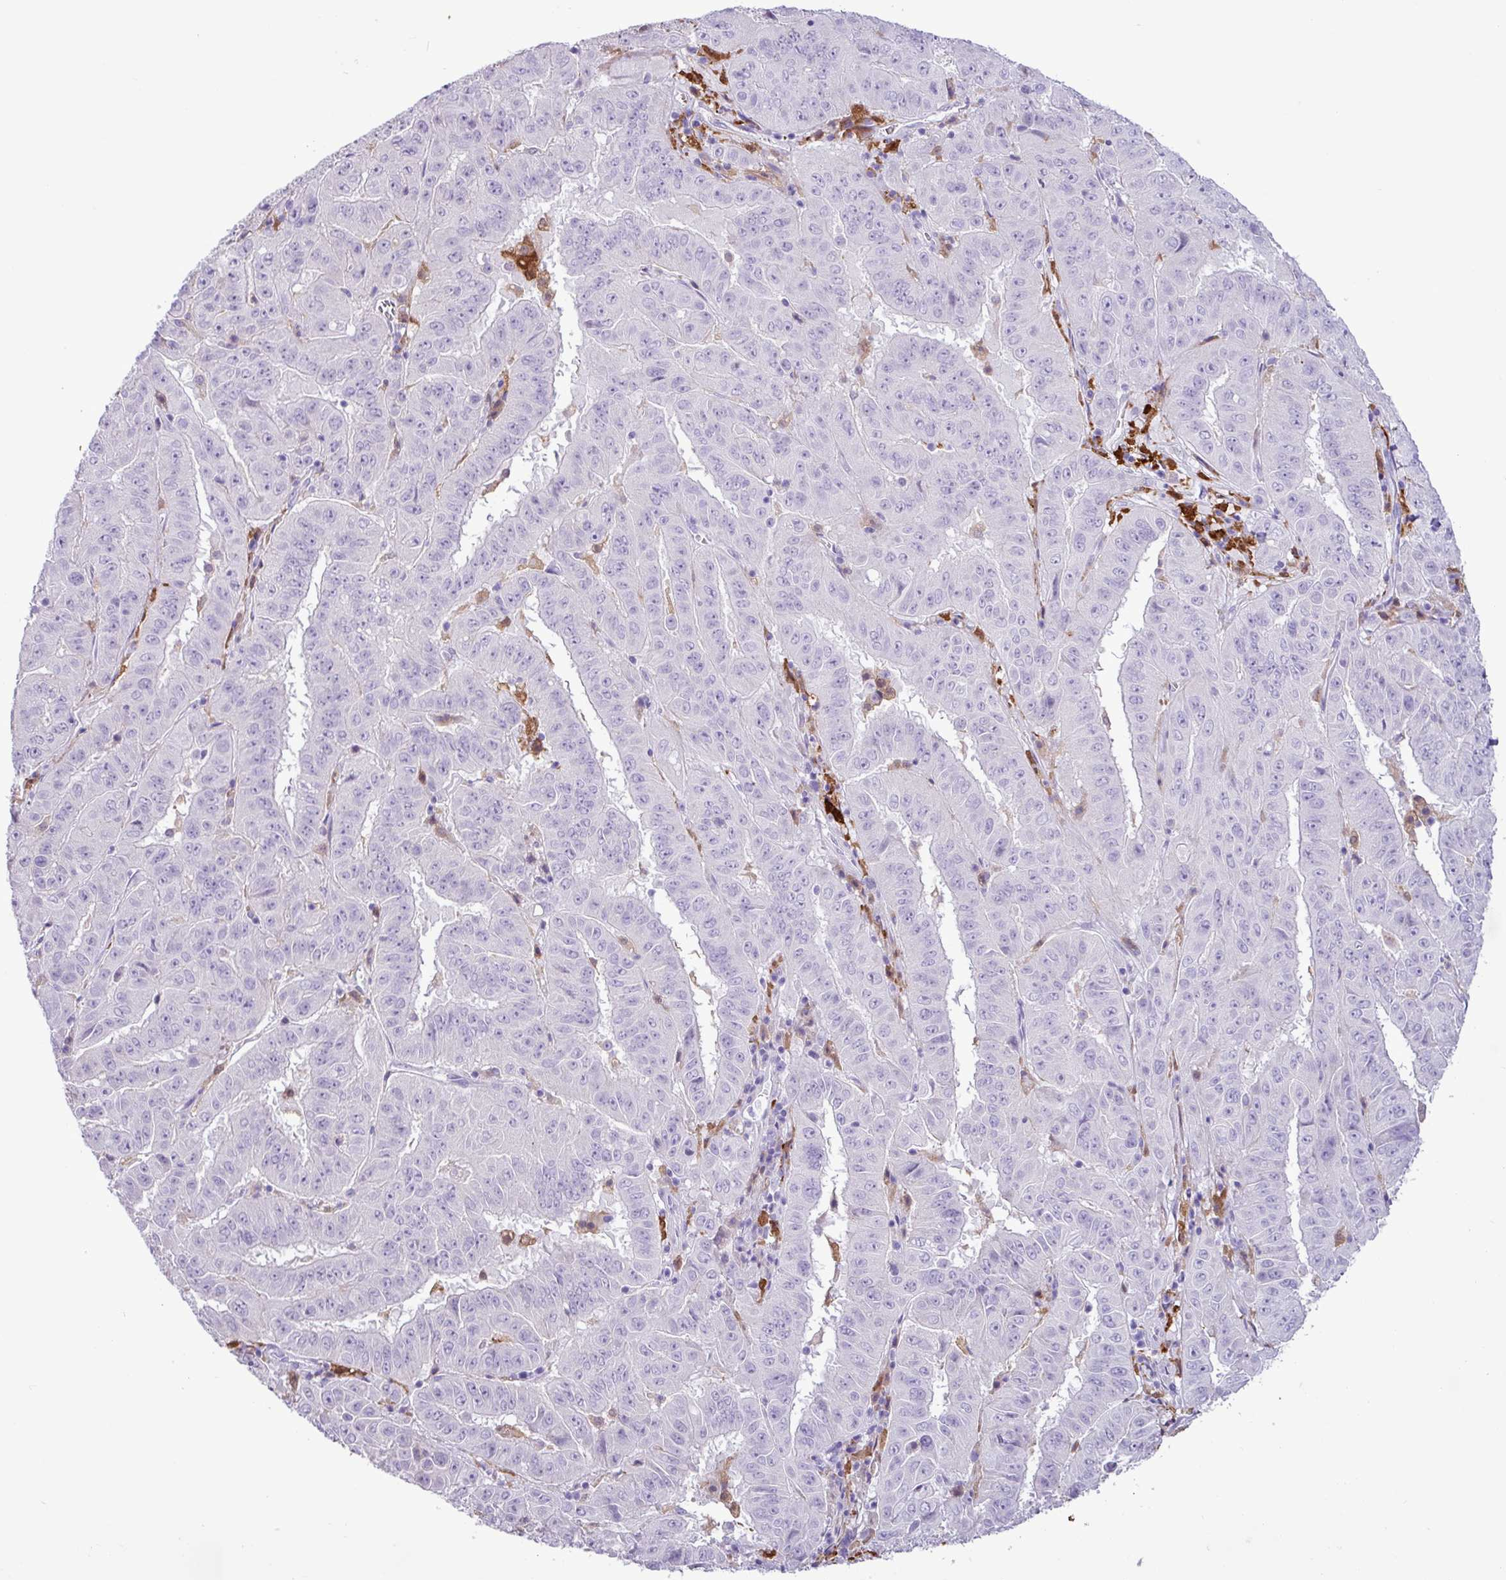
{"staining": {"intensity": "negative", "quantity": "none", "location": "none"}, "tissue": "pancreatic cancer", "cell_type": "Tumor cells", "image_type": "cancer", "snomed": [{"axis": "morphology", "description": "Adenocarcinoma, NOS"}, {"axis": "topography", "description": "Pancreas"}], "caption": "Immunohistochemical staining of adenocarcinoma (pancreatic) shows no significant staining in tumor cells.", "gene": "TMEM200C", "patient": {"sex": "male", "age": 63}}